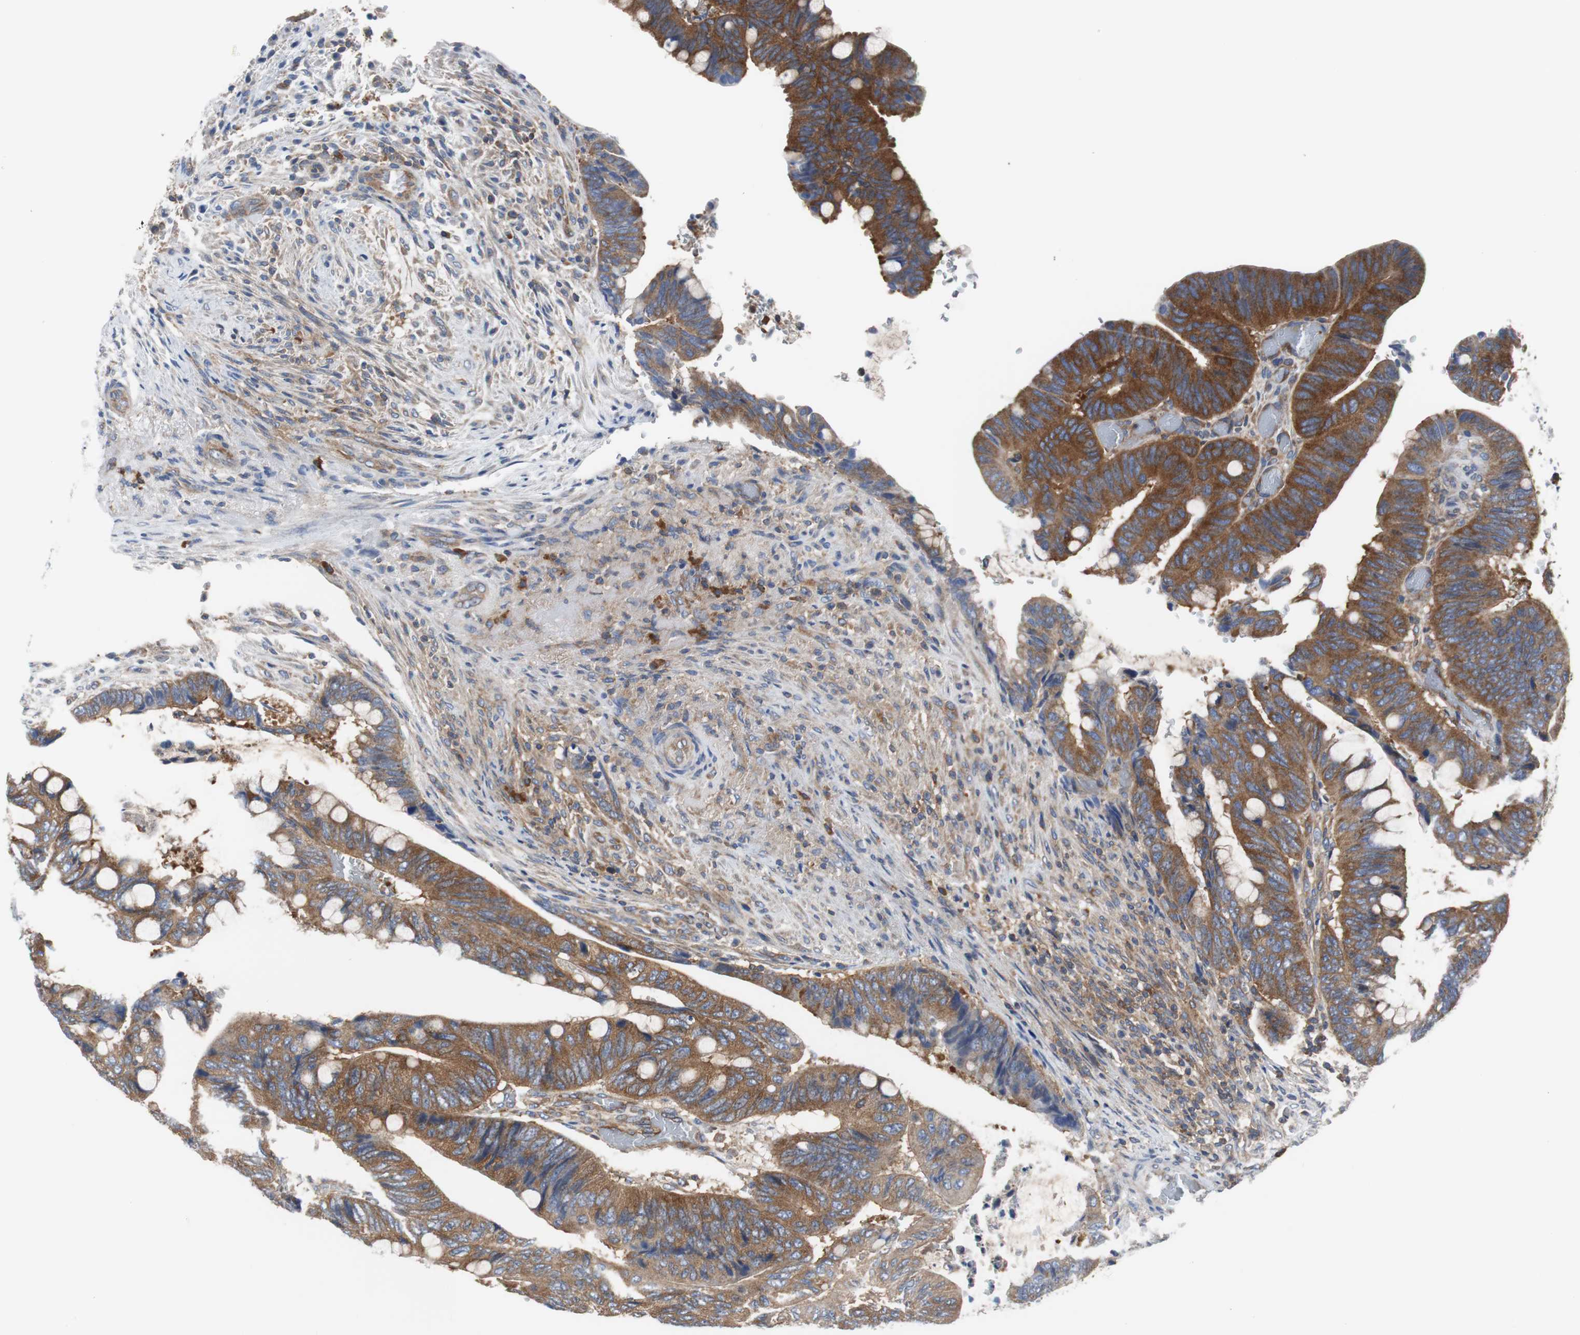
{"staining": {"intensity": "strong", "quantity": ">75%", "location": "cytoplasmic/membranous"}, "tissue": "colorectal cancer", "cell_type": "Tumor cells", "image_type": "cancer", "snomed": [{"axis": "morphology", "description": "Normal tissue, NOS"}, {"axis": "morphology", "description": "Adenocarcinoma, NOS"}, {"axis": "topography", "description": "Rectum"}, {"axis": "topography", "description": "Peripheral nerve tissue"}], "caption": "Protein staining of colorectal adenocarcinoma tissue exhibits strong cytoplasmic/membranous positivity in about >75% of tumor cells.", "gene": "BRAF", "patient": {"sex": "male", "age": 92}}